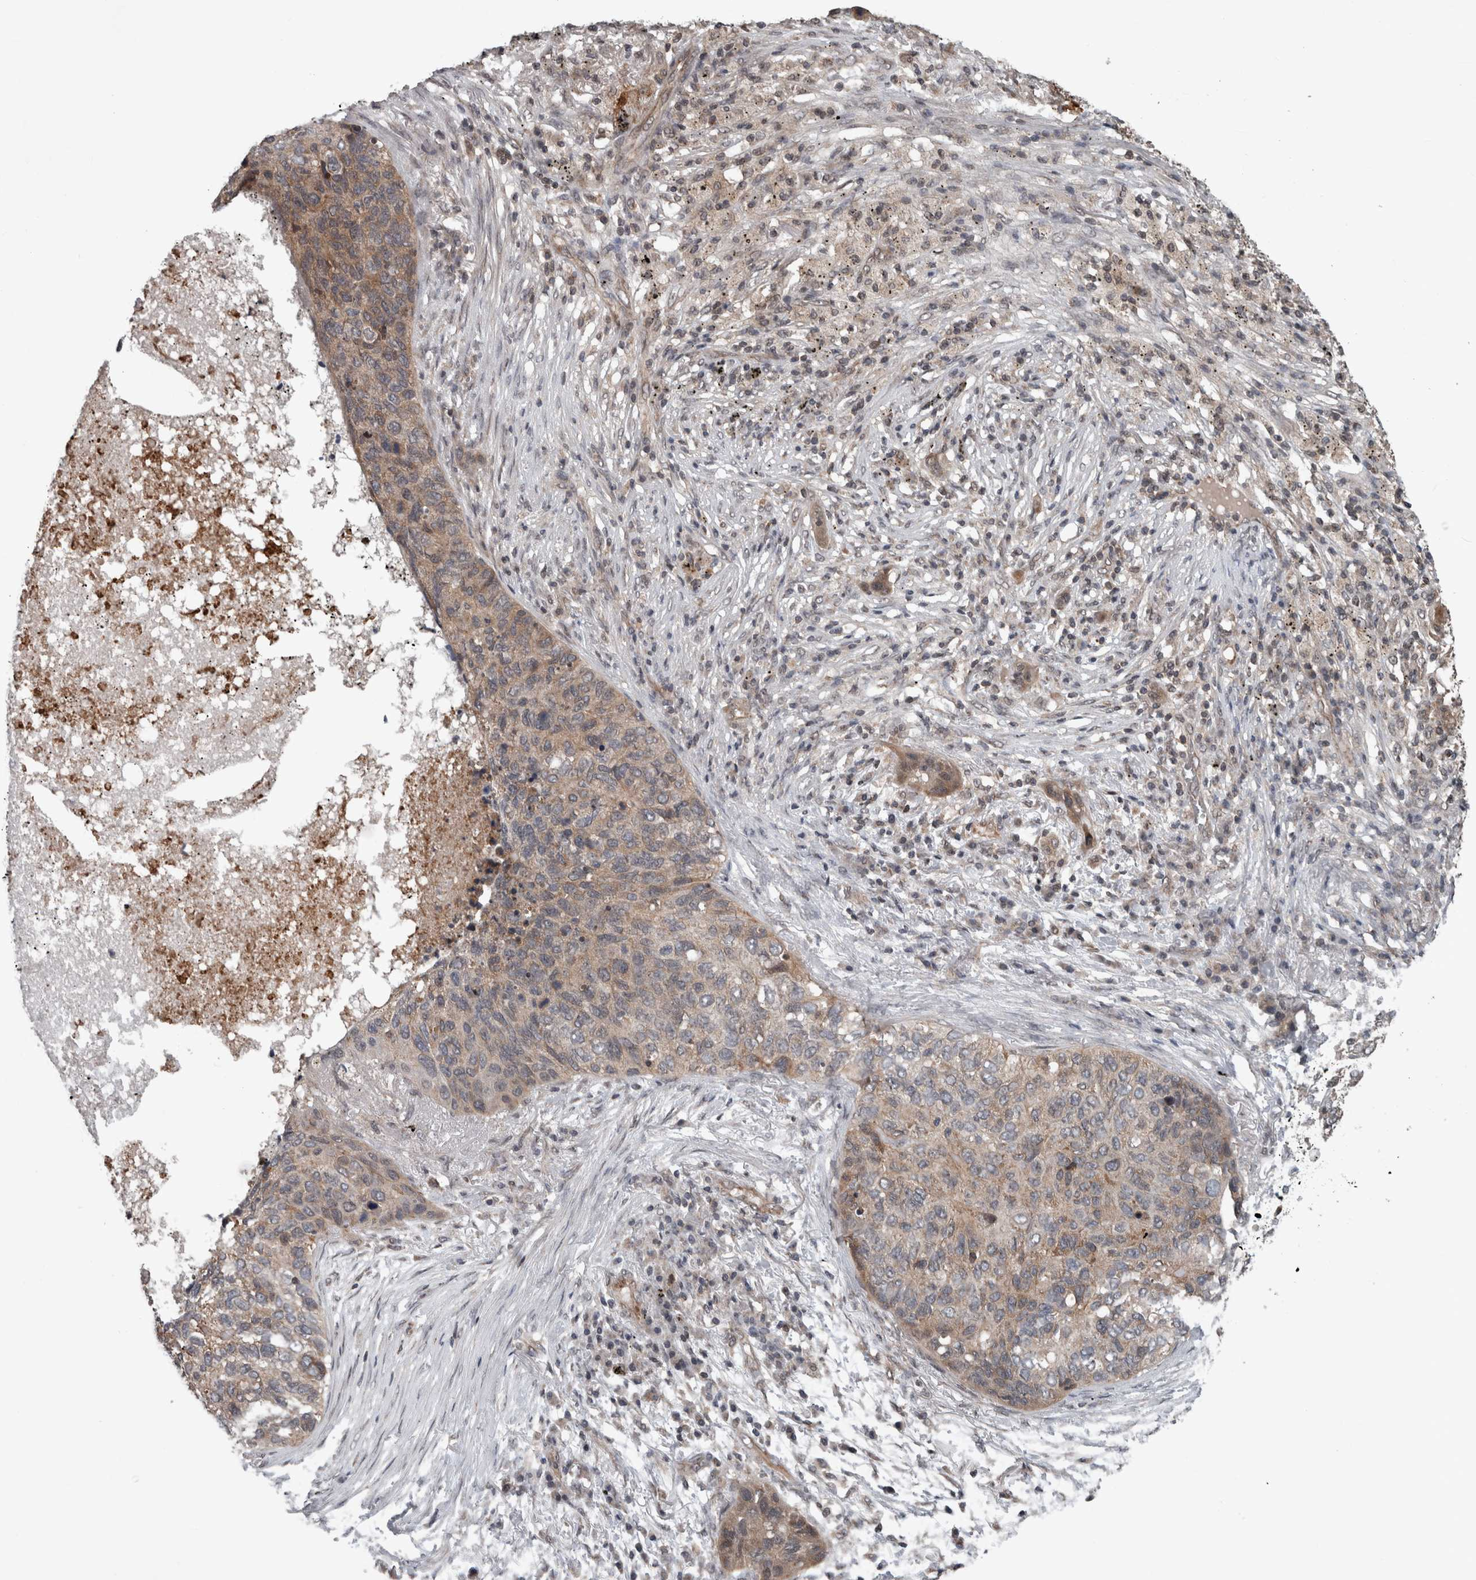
{"staining": {"intensity": "weak", "quantity": "25%-75%", "location": "cytoplasmic/membranous"}, "tissue": "lung cancer", "cell_type": "Tumor cells", "image_type": "cancer", "snomed": [{"axis": "morphology", "description": "Squamous cell carcinoma, NOS"}, {"axis": "topography", "description": "Lung"}], "caption": "This is an image of immunohistochemistry (IHC) staining of squamous cell carcinoma (lung), which shows weak expression in the cytoplasmic/membranous of tumor cells.", "gene": "ENY2", "patient": {"sex": "female", "age": 63}}